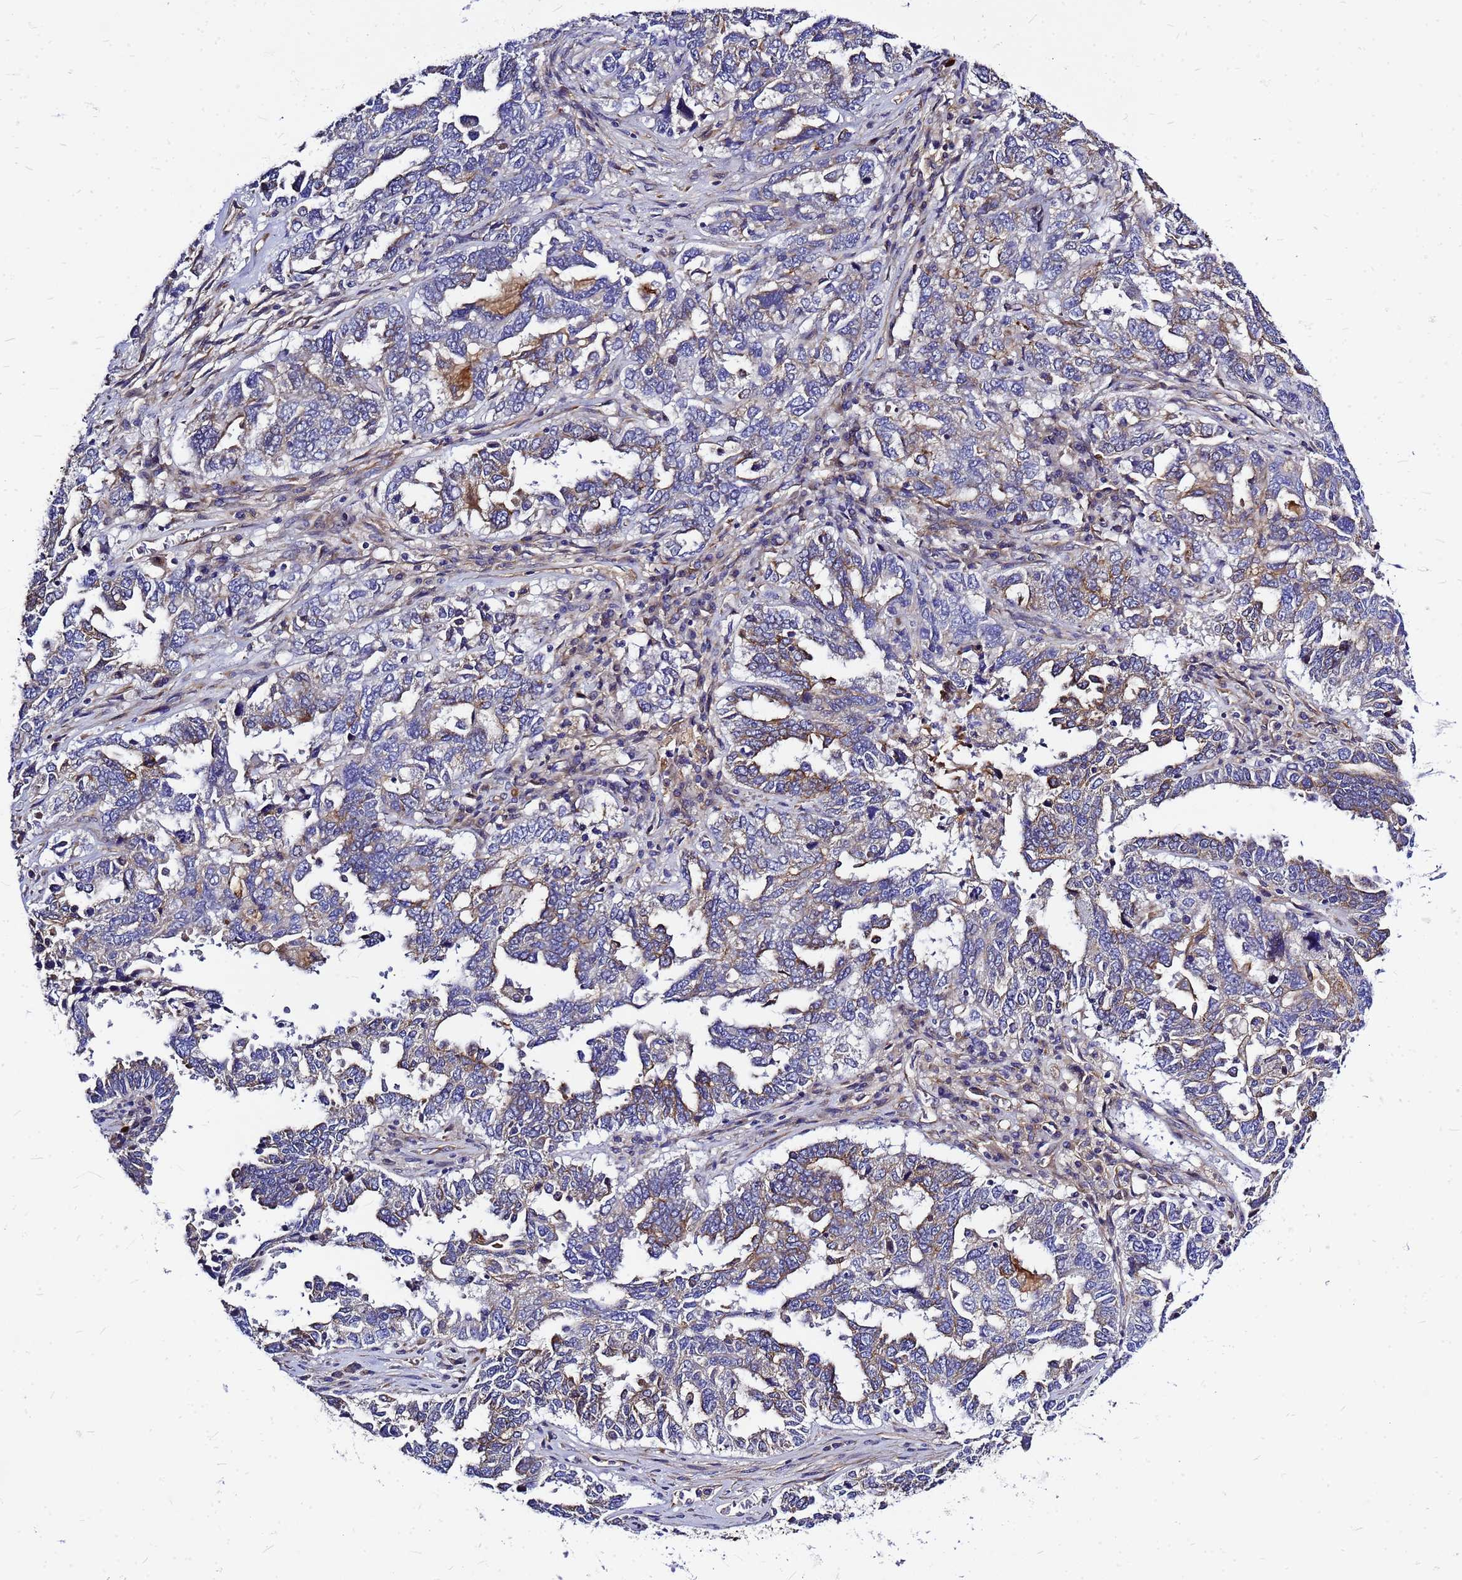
{"staining": {"intensity": "moderate", "quantity": "<25%", "location": "cytoplasmic/membranous"}, "tissue": "ovarian cancer", "cell_type": "Tumor cells", "image_type": "cancer", "snomed": [{"axis": "morphology", "description": "Carcinoma, endometroid"}, {"axis": "topography", "description": "Ovary"}], "caption": "About <25% of tumor cells in ovarian endometroid carcinoma exhibit moderate cytoplasmic/membranous protein staining as visualized by brown immunohistochemical staining.", "gene": "FBXW5", "patient": {"sex": "female", "age": 62}}